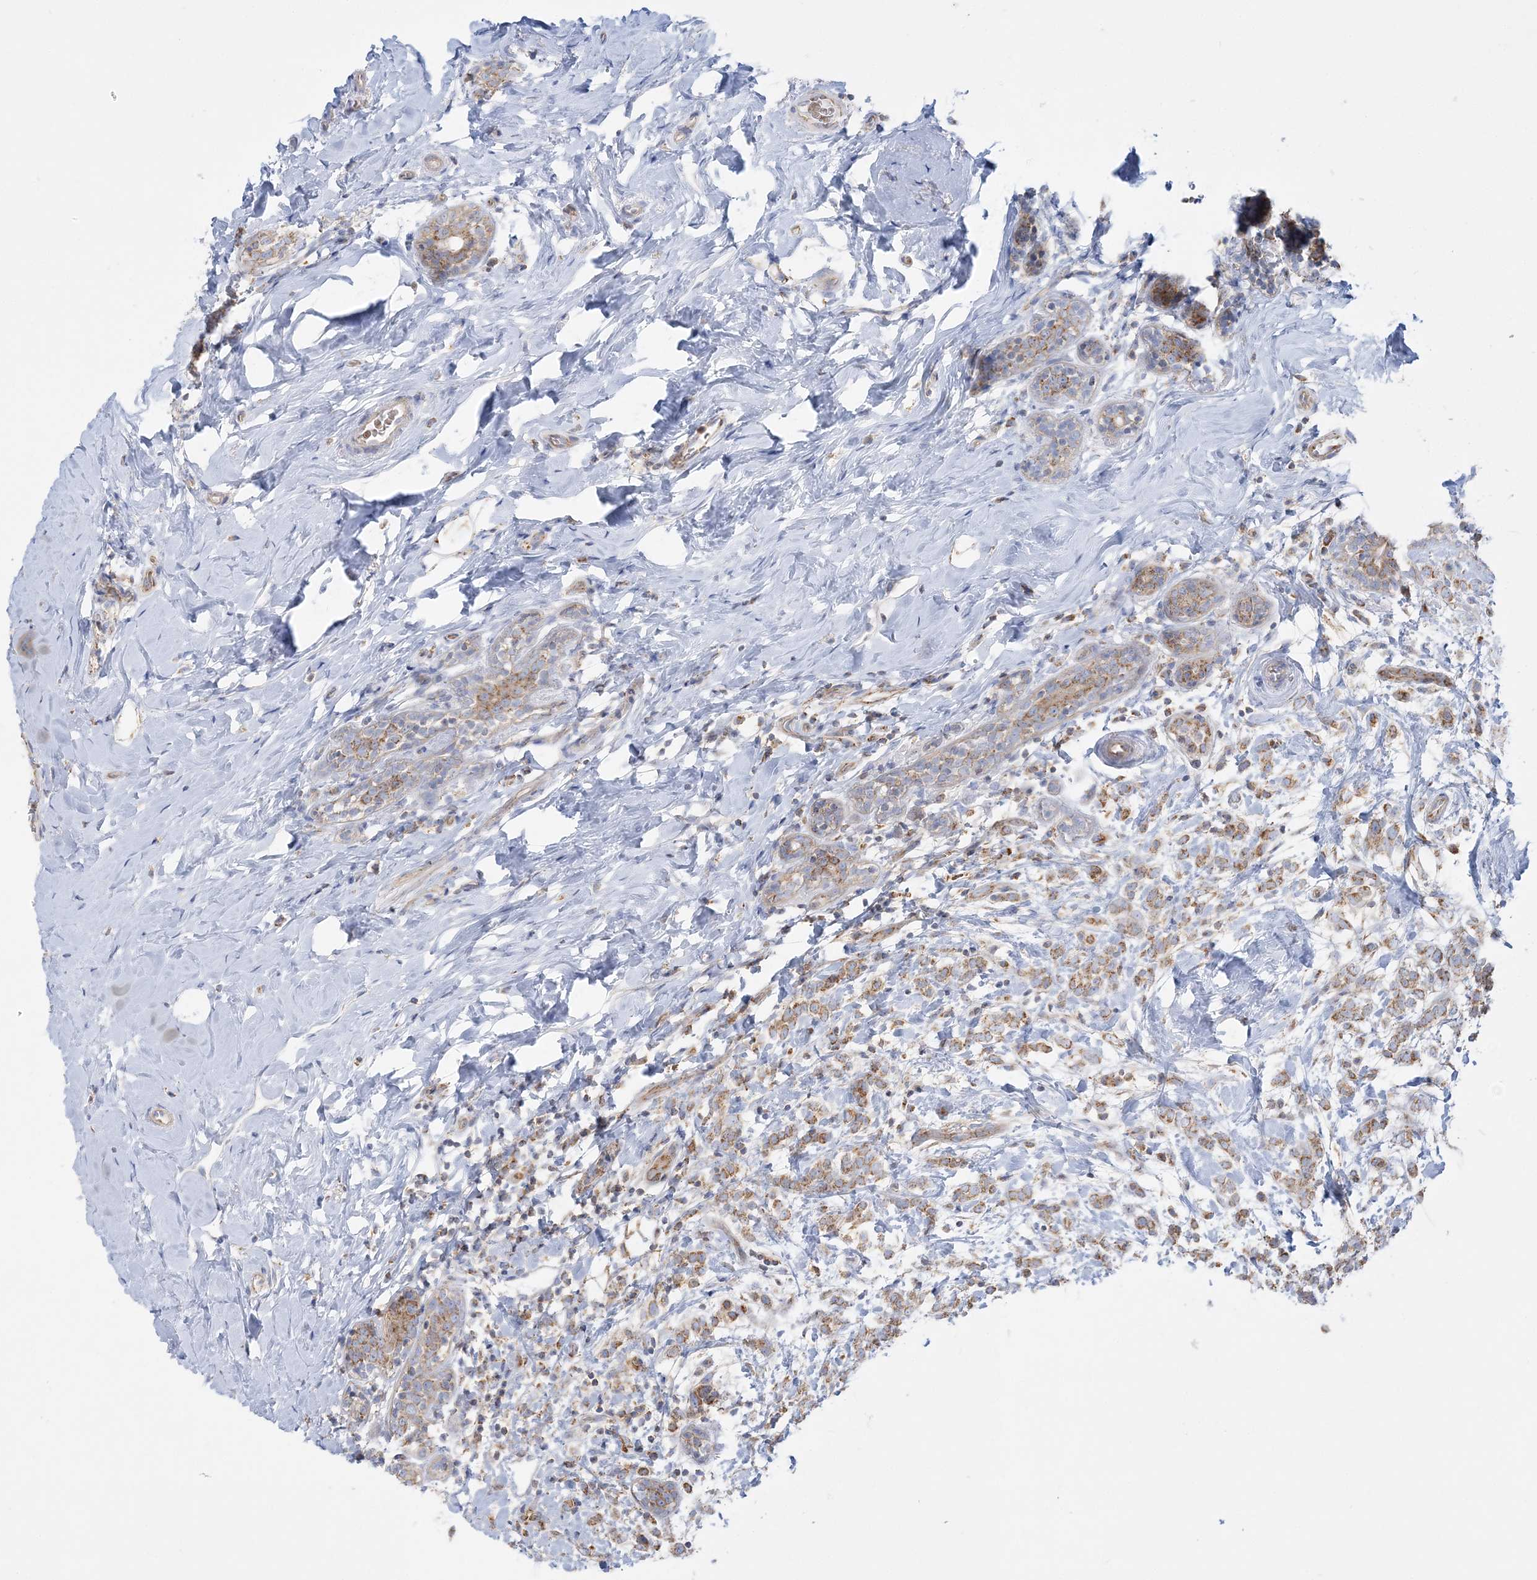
{"staining": {"intensity": "moderate", "quantity": ">75%", "location": "cytoplasmic/membranous"}, "tissue": "breast cancer", "cell_type": "Tumor cells", "image_type": "cancer", "snomed": [{"axis": "morphology", "description": "Normal tissue, NOS"}, {"axis": "morphology", "description": "Lobular carcinoma"}, {"axis": "topography", "description": "Breast"}], "caption": "Immunohistochemistry (DAB) staining of breast cancer shows moderate cytoplasmic/membranous protein expression in approximately >75% of tumor cells.", "gene": "TBC1D14", "patient": {"sex": "female", "age": 47}}